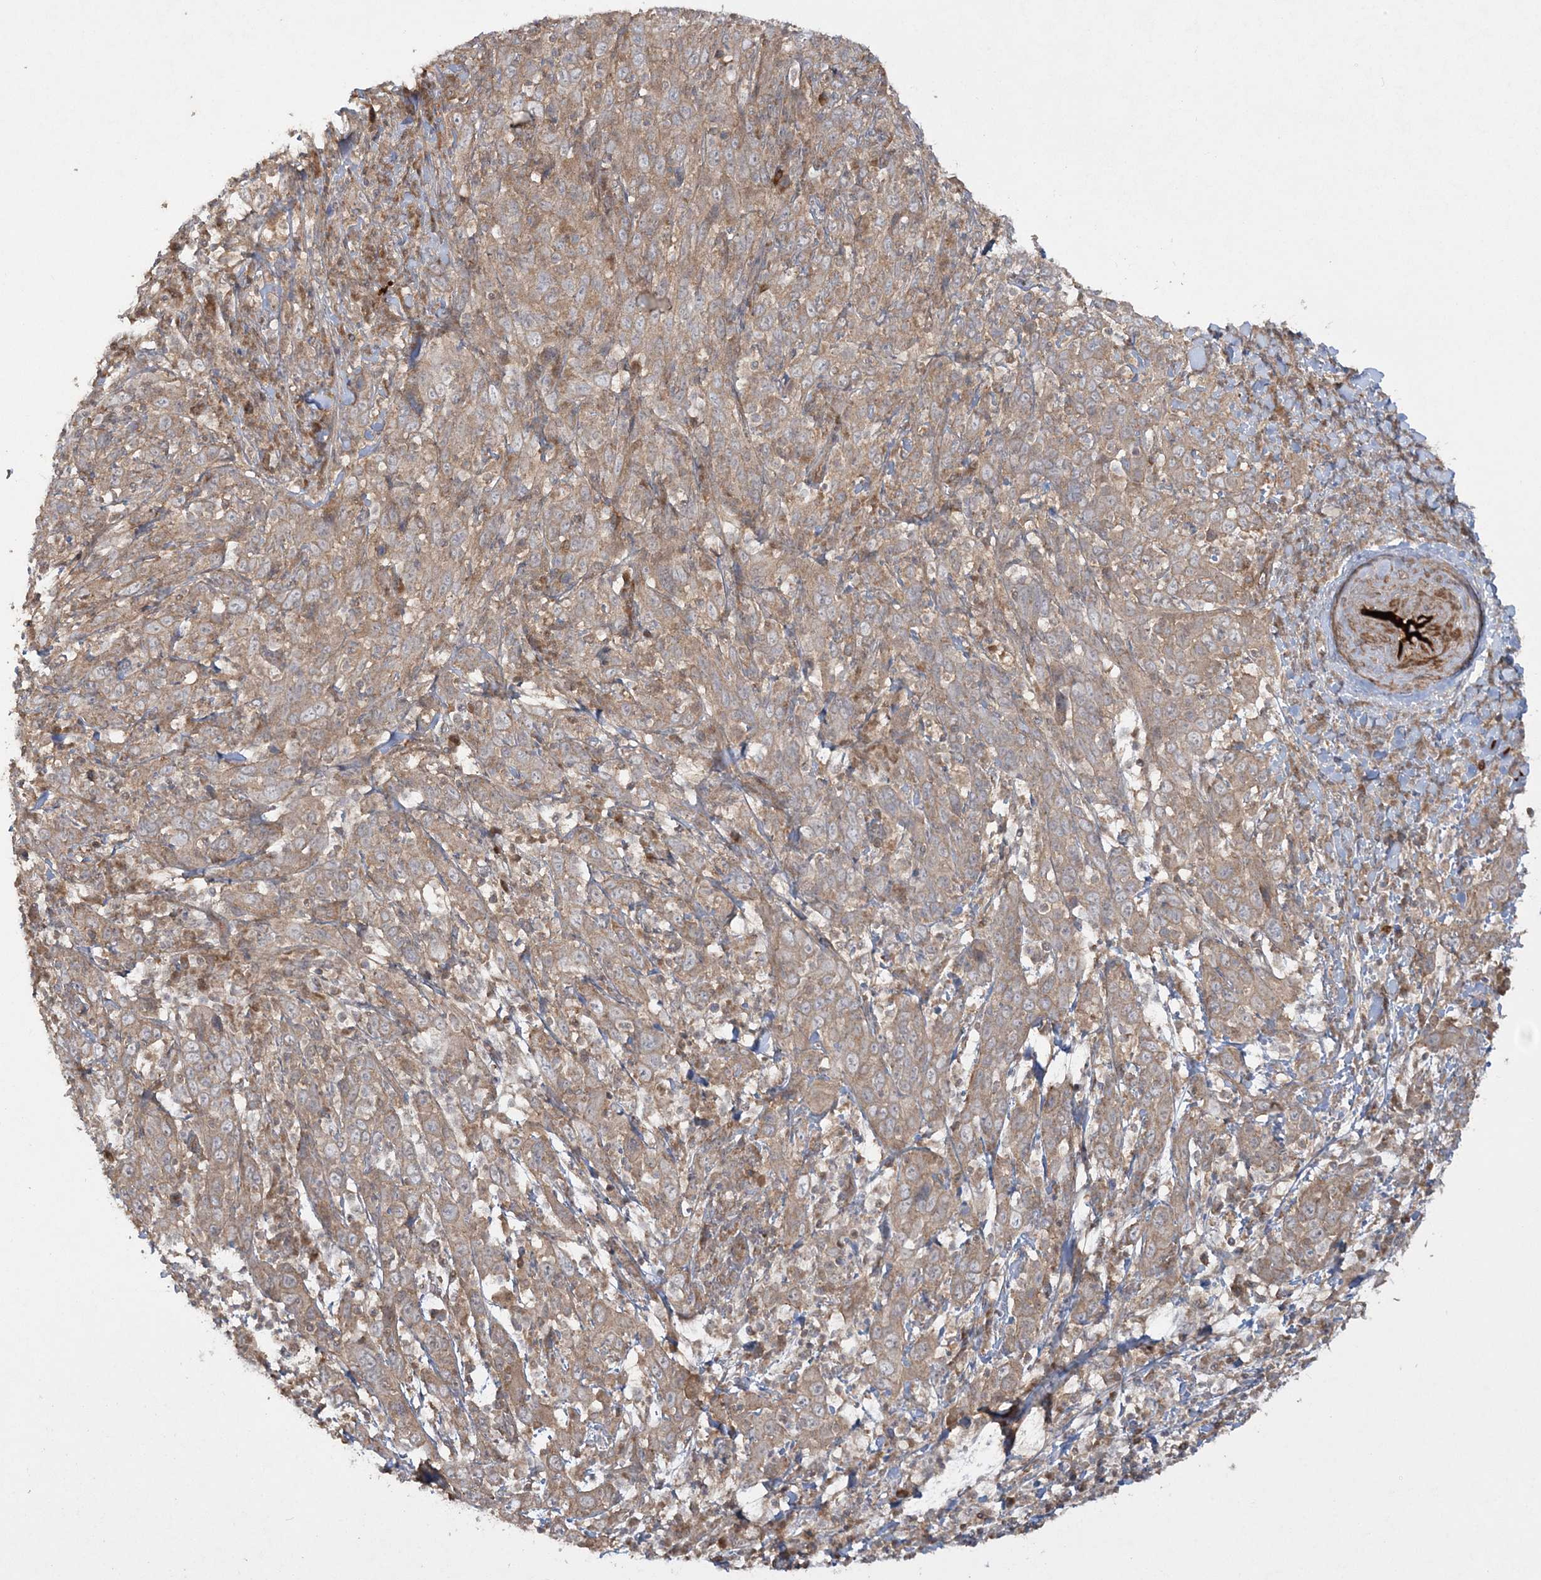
{"staining": {"intensity": "moderate", "quantity": ">75%", "location": "cytoplasmic/membranous"}, "tissue": "cervical cancer", "cell_type": "Tumor cells", "image_type": "cancer", "snomed": [{"axis": "morphology", "description": "Squamous cell carcinoma, NOS"}, {"axis": "topography", "description": "Cervix"}], "caption": "Immunohistochemical staining of squamous cell carcinoma (cervical) displays medium levels of moderate cytoplasmic/membranous protein expression in approximately >75% of tumor cells. The protein of interest is shown in brown color, while the nuclei are stained blue.", "gene": "MOCS2", "patient": {"sex": "female", "age": 46}}